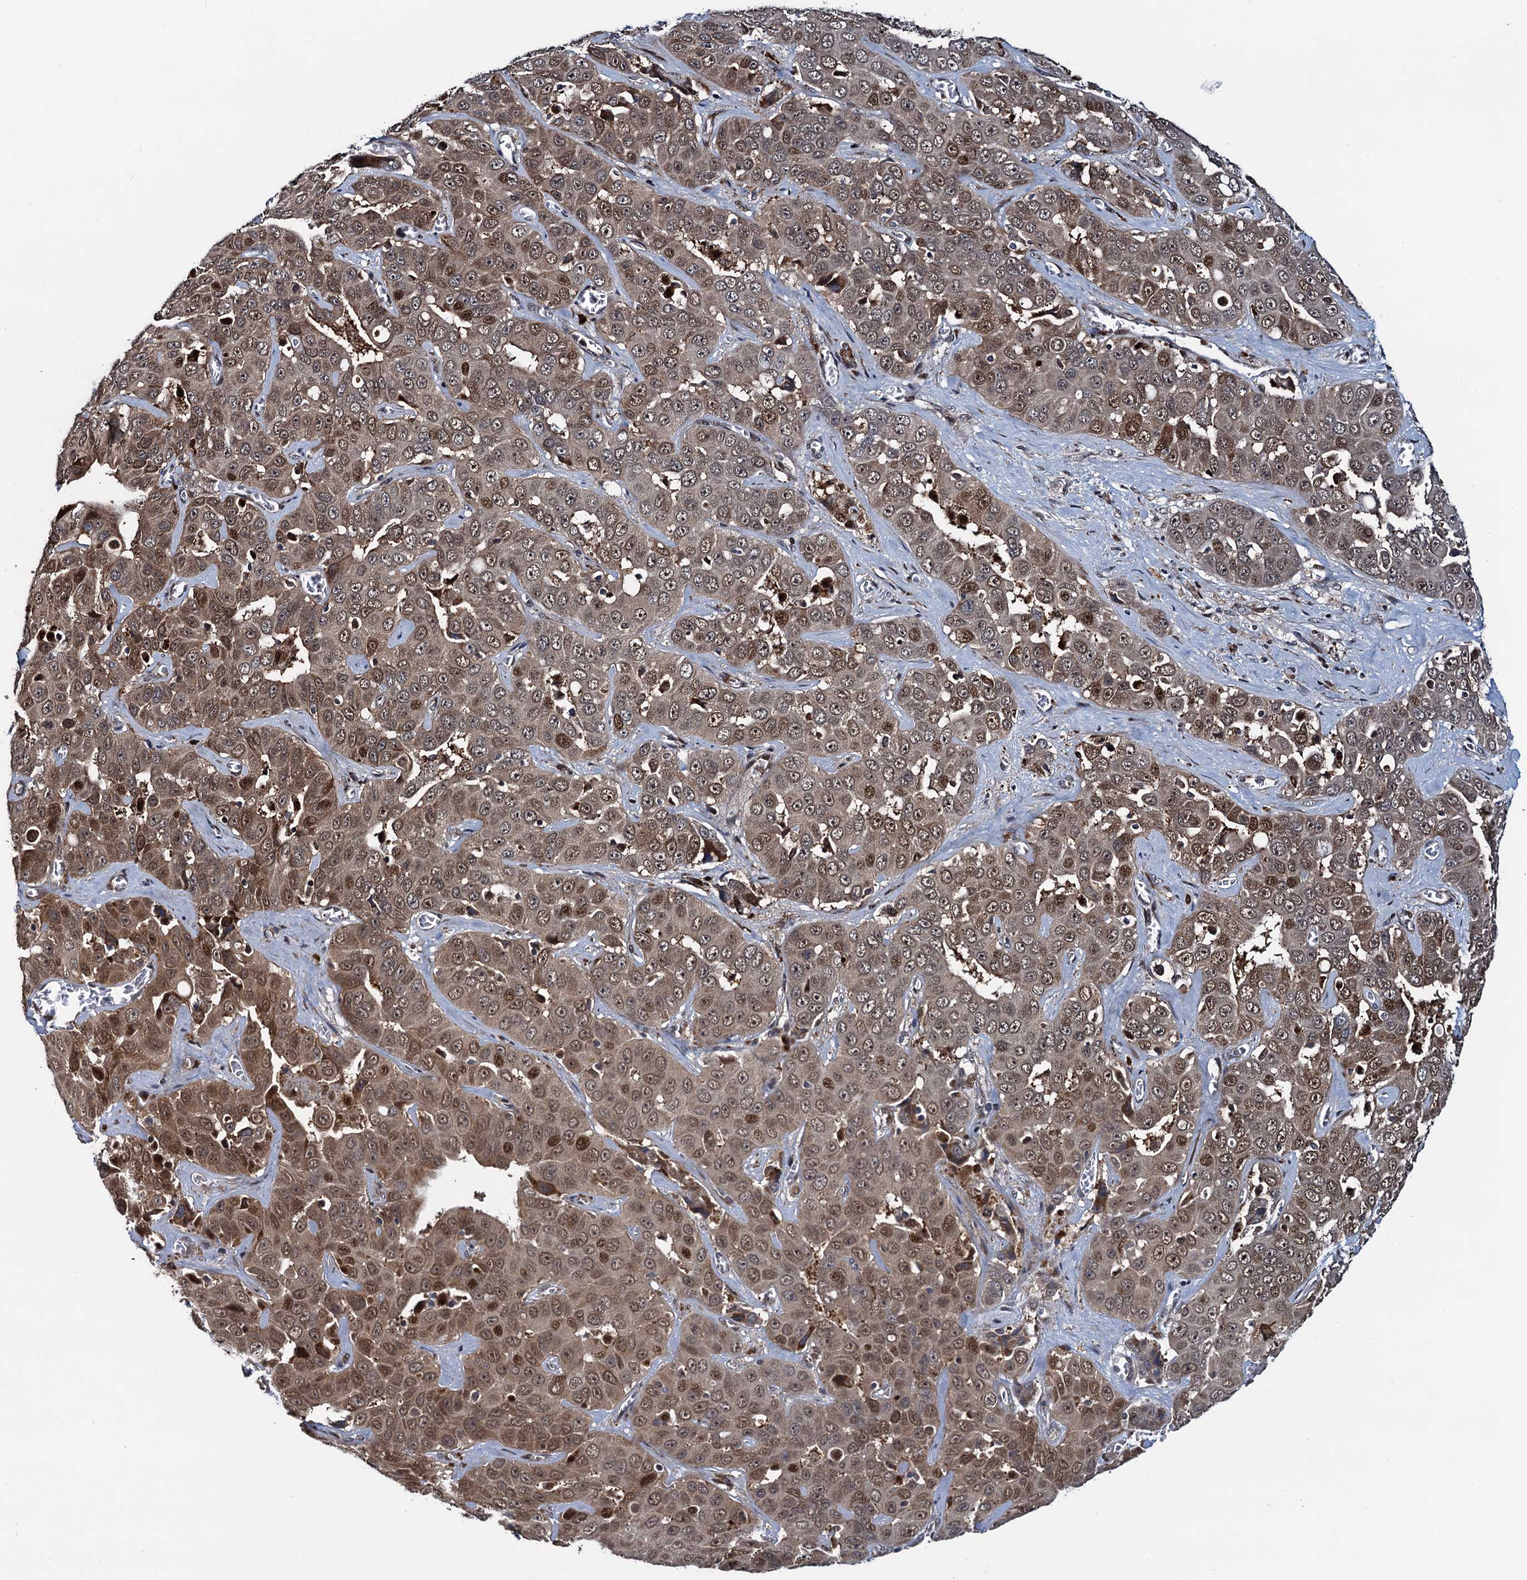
{"staining": {"intensity": "moderate", "quantity": ">75%", "location": "cytoplasmic/membranous,nuclear"}, "tissue": "liver cancer", "cell_type": "Tumor cells", "image_type": "cancer", "snomed": [{"axis": "morphology", "description": "Cholangiocarcinoma"}, {"axis": "topography", "description": "Liver"}], "caption": "Immunohistochemistry of human liver cancer (cholangiocarcinoma) demonstrates medium levels of moderate cytoplasmic/membranous and nuclear staining in approximately >75% of tumor cells. The protein of interest is shown in brown color, while the nuclei are stained blue.", "gene": "ATOSA", "patient": {"sex": "female", "age": 52}}